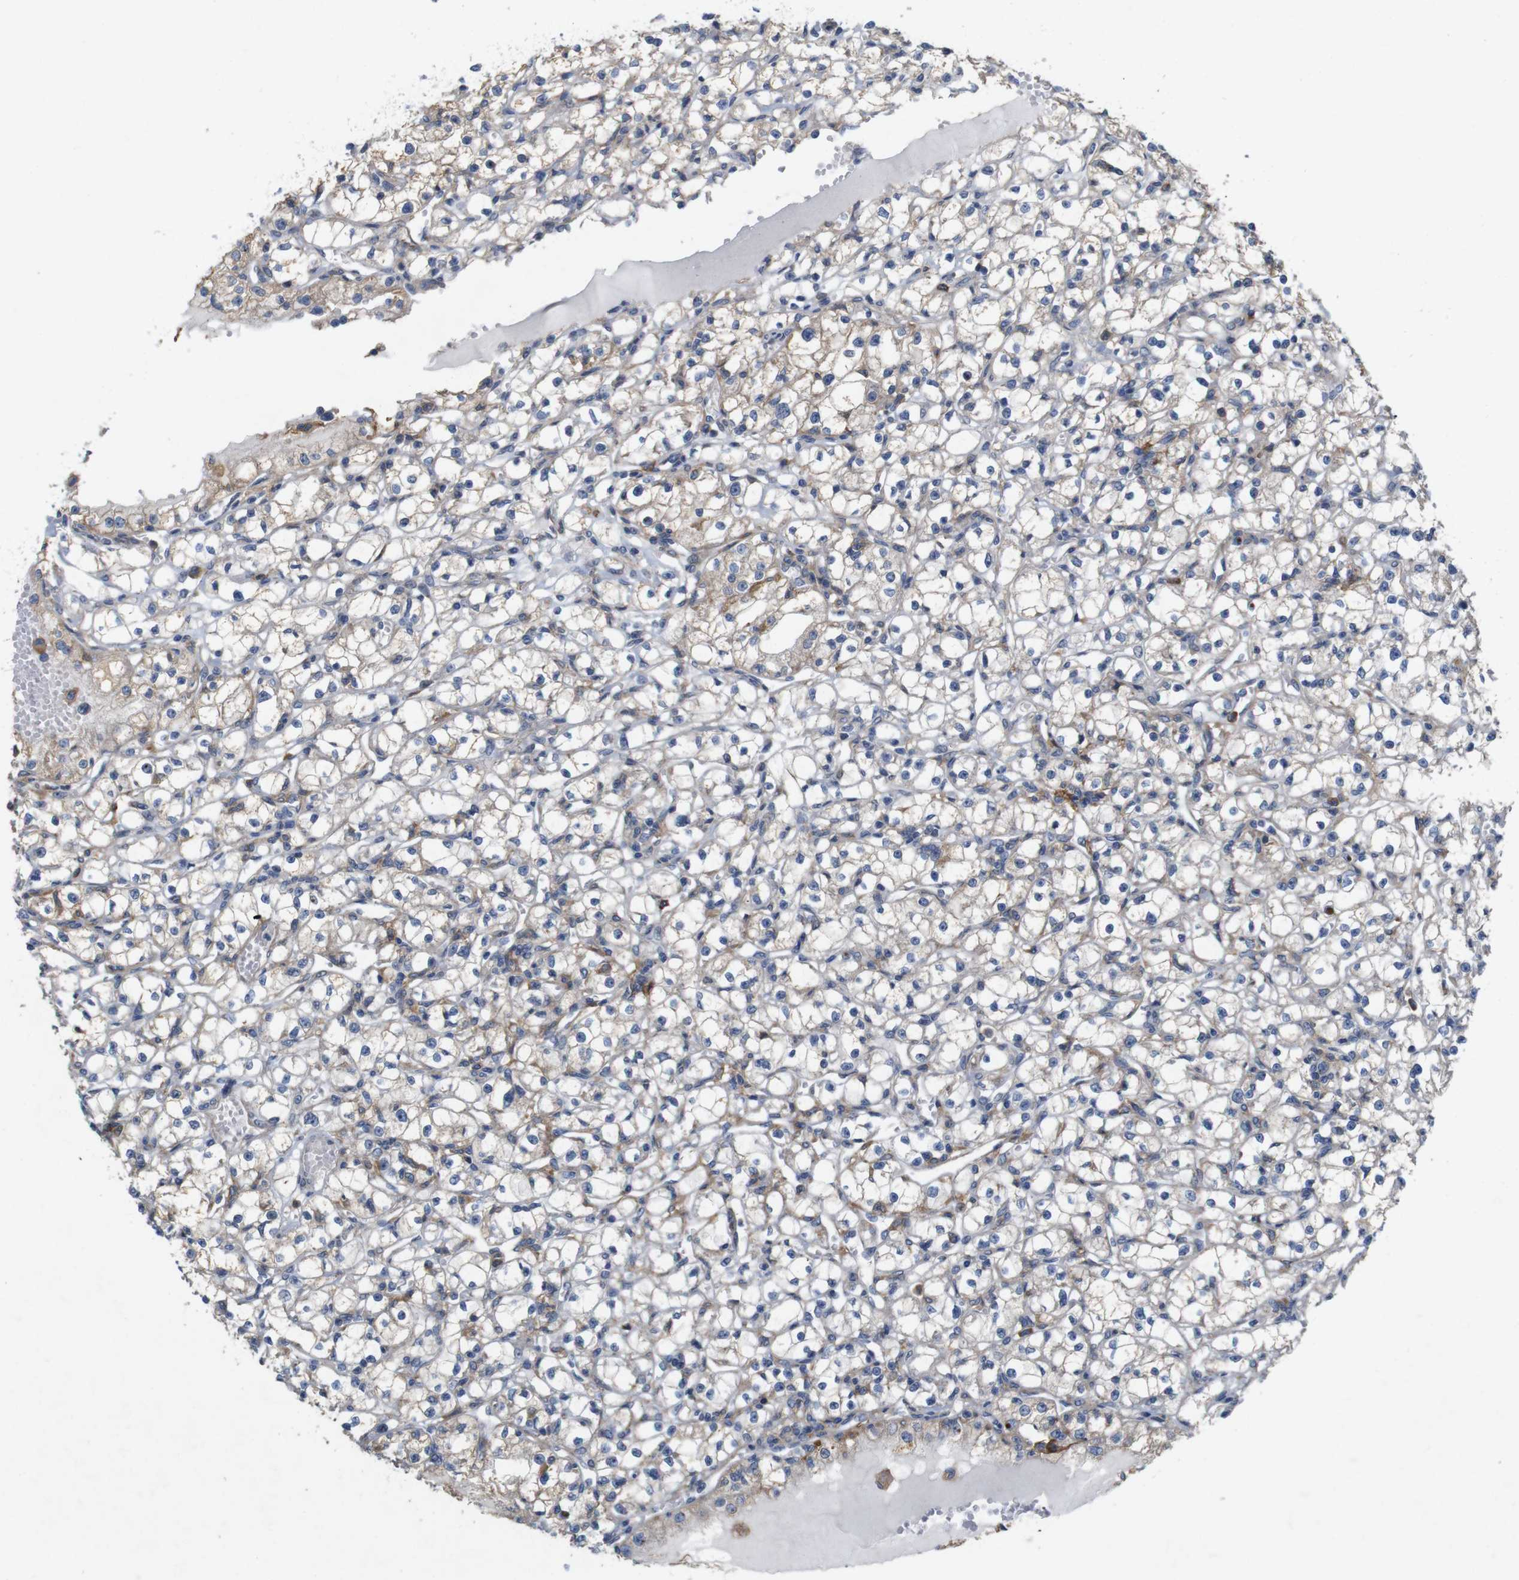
{"staining": {"intensity": "weak", "quantity": "<25%", "location": "cytoplasmic/membranous"}, "tissue": "renal cancer", "cell_type": "Tumor cells", "image_type": "cancer", "snomed": [{"axis": "morphology", "description": "Adenocarcinoma, NOS"}, {"axis": "topography", "description": "Kidney"}], "caption": "This is an IHC histopathology image of renal cancer (adenocarcinoma). There is no positivity in tumor cells.", "gene": "SIGLEC8", "patient": {"sex": "male", "age": 56}}